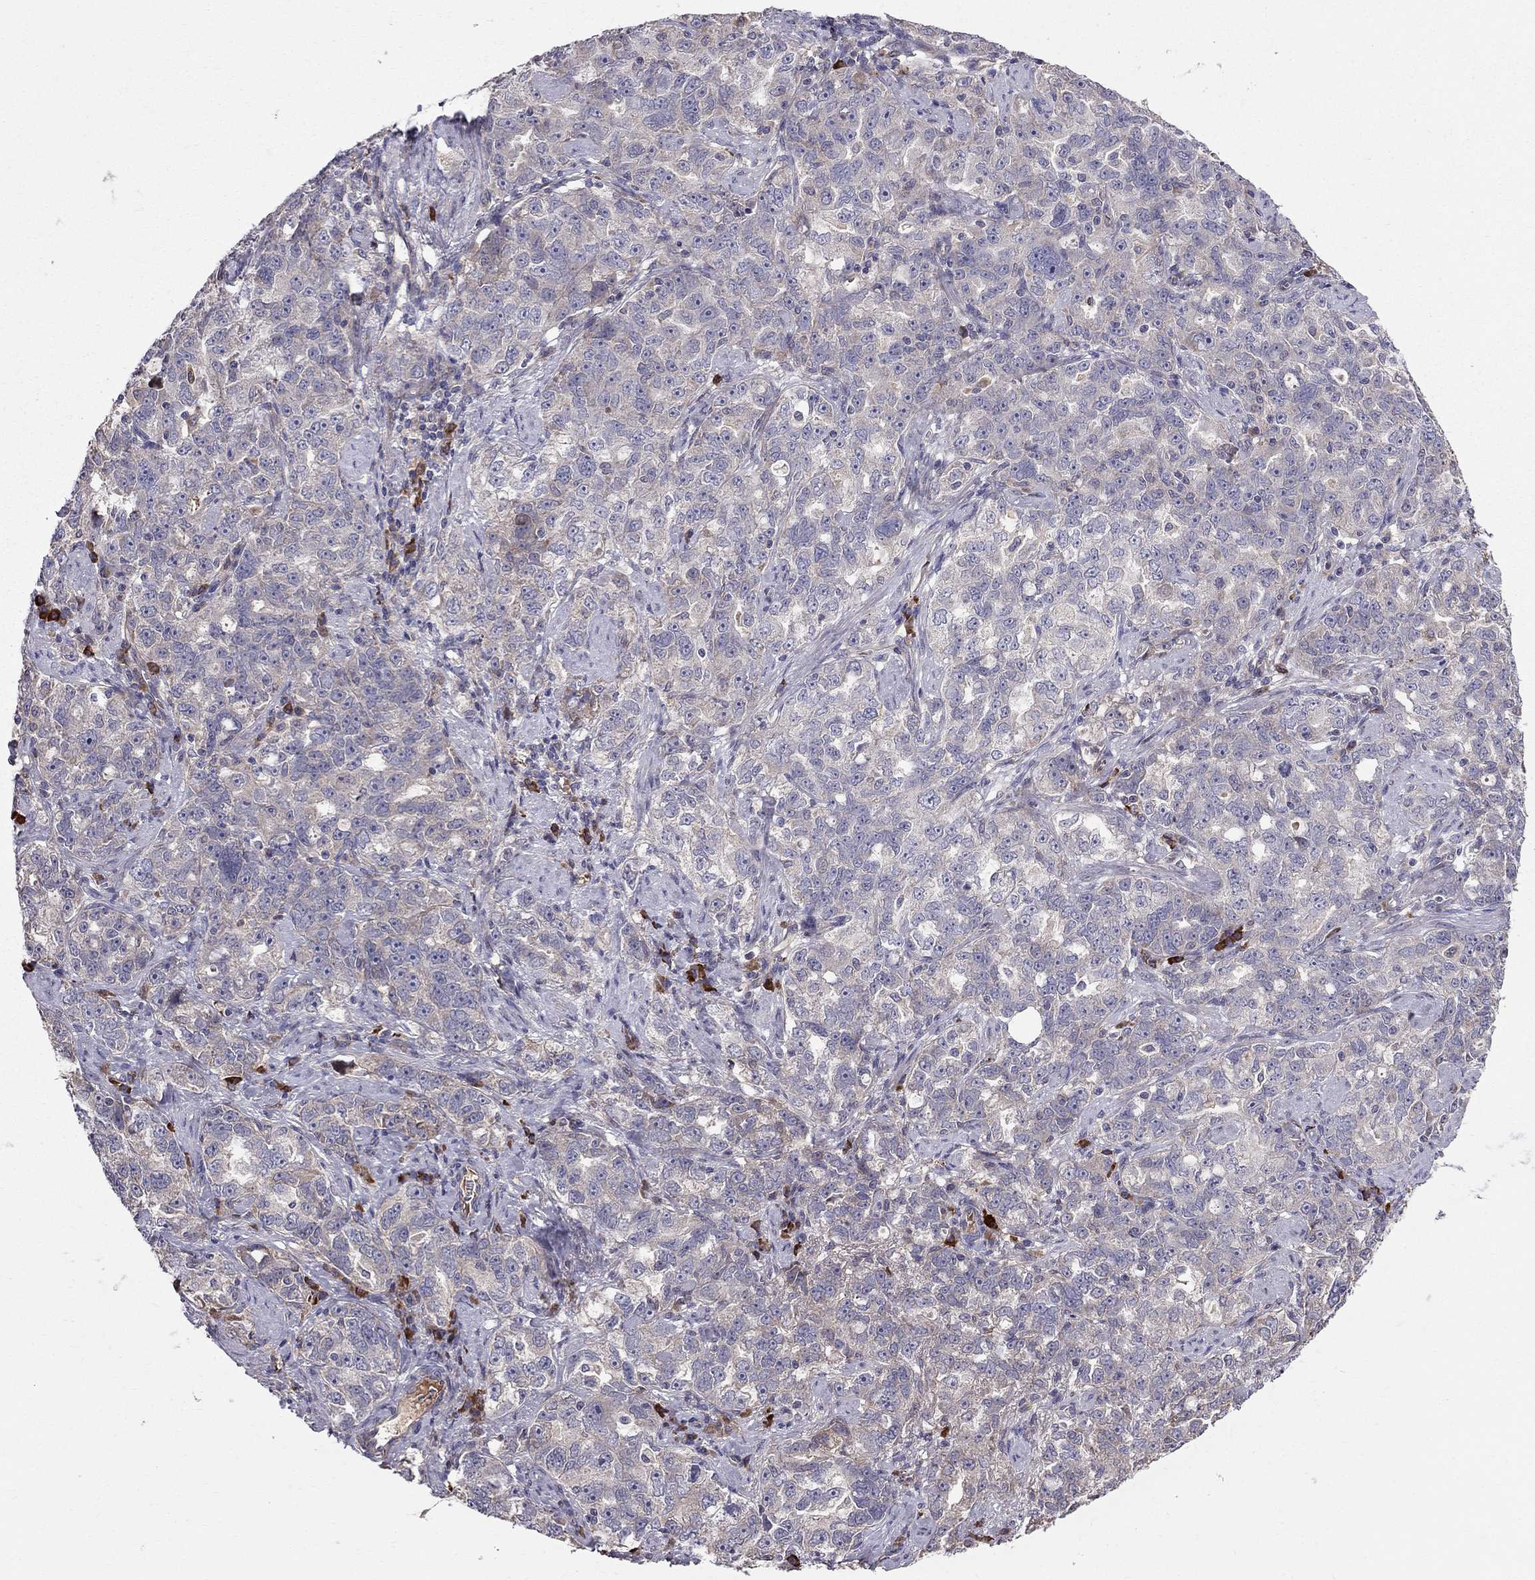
{"staining": {"intensity": "negative", "quantity": "none", "location": "none"}, "tissue": "ovarian cancer", "cell_type": "Tumor cells", "image_type": "cancer", "snomed": [{"axis": "morphology", "description": "Cystadenocarcinoma, serous, NOS"}, {"axis": "topography", "description": "Ovary"}], "caption": "The image exhibits no significant positivity in tumor cells of ovarian cancer (serous cystadenocarcinoma).", "gene": "PIK3CG", "patient": {"sex": "female", "age": 51}}